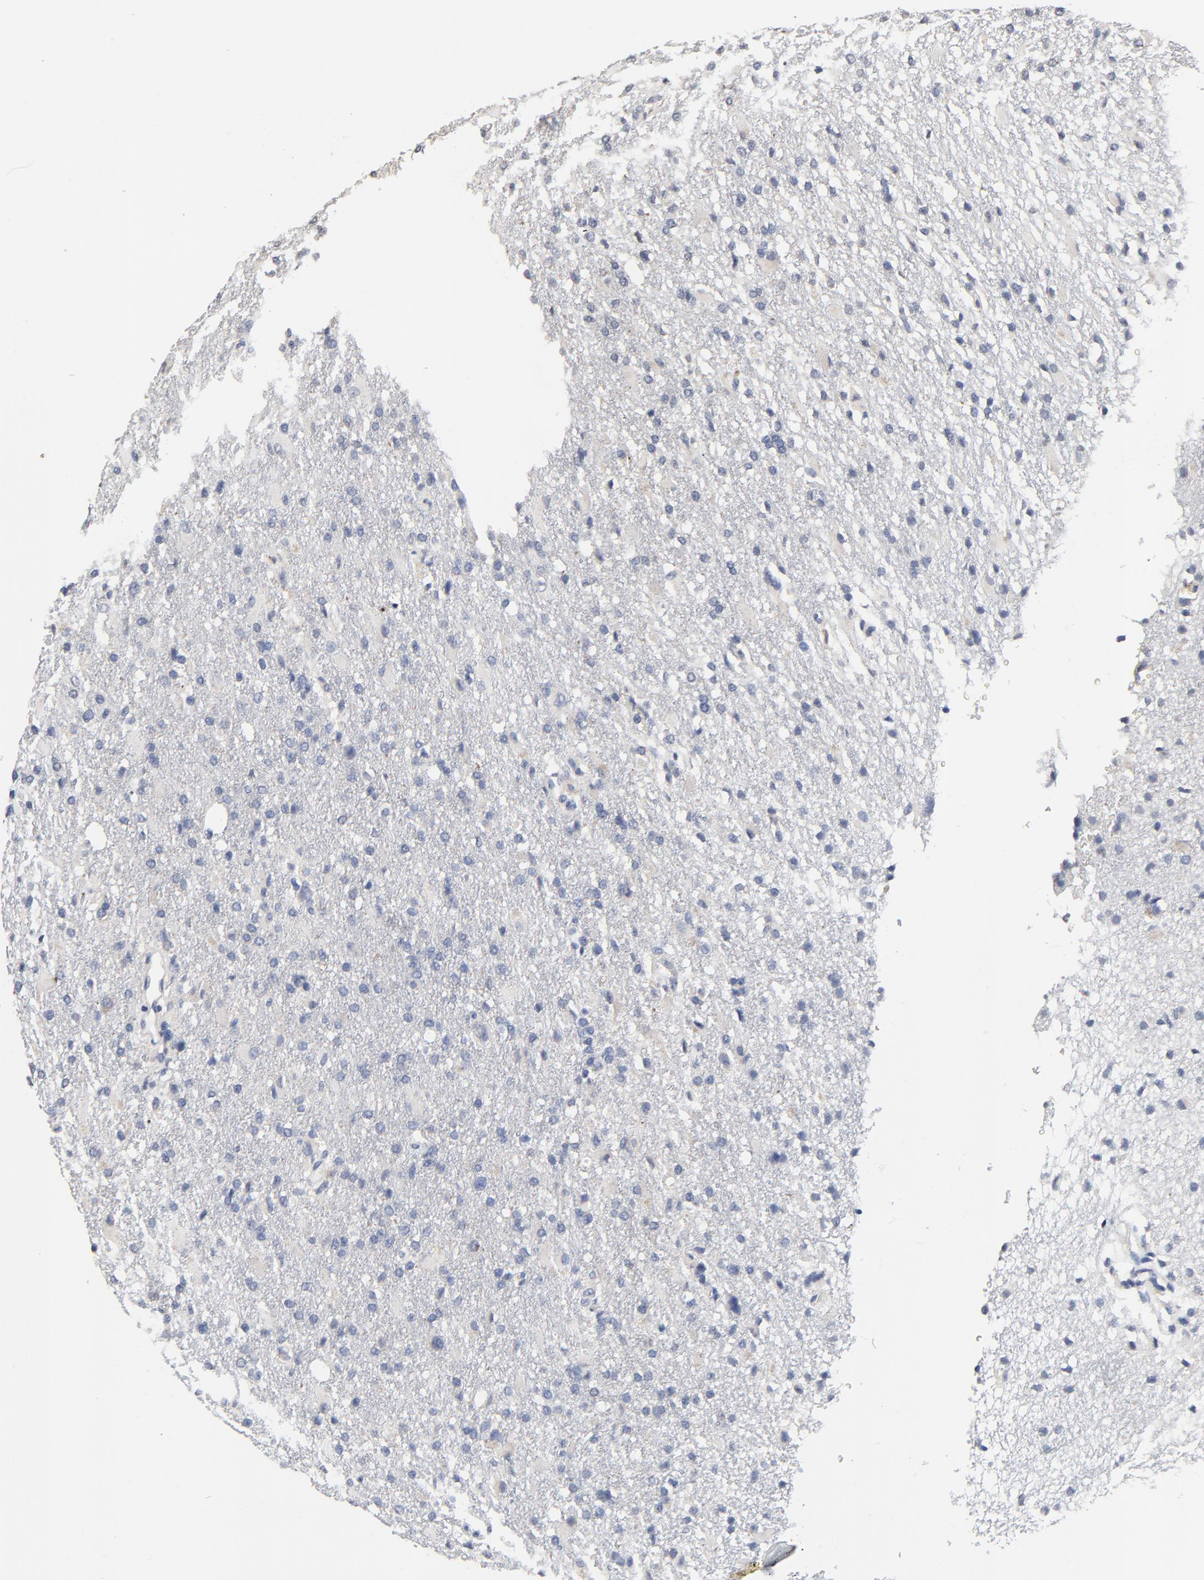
{"staining": {"intensity": "negative", "quantity": "none", "location": "none"}, "tissue": "glioma", "cell_type": "Tumor cells", "image_type": "cancer", "snomed": [{"axis": "morphology", "description": "Glioma, malignant, High grade"}, {"axis": "topography", "description": "Brain"}], "caption": "Immunohistochemistry of human glioma exhibits no positivity in tumor cells. The staining is performed using DAB brown chromogen with nuclei counter-stained in using hematoxylin.", "gene": "FBXL5", "patient": {"sex": "male", "age": 68}}